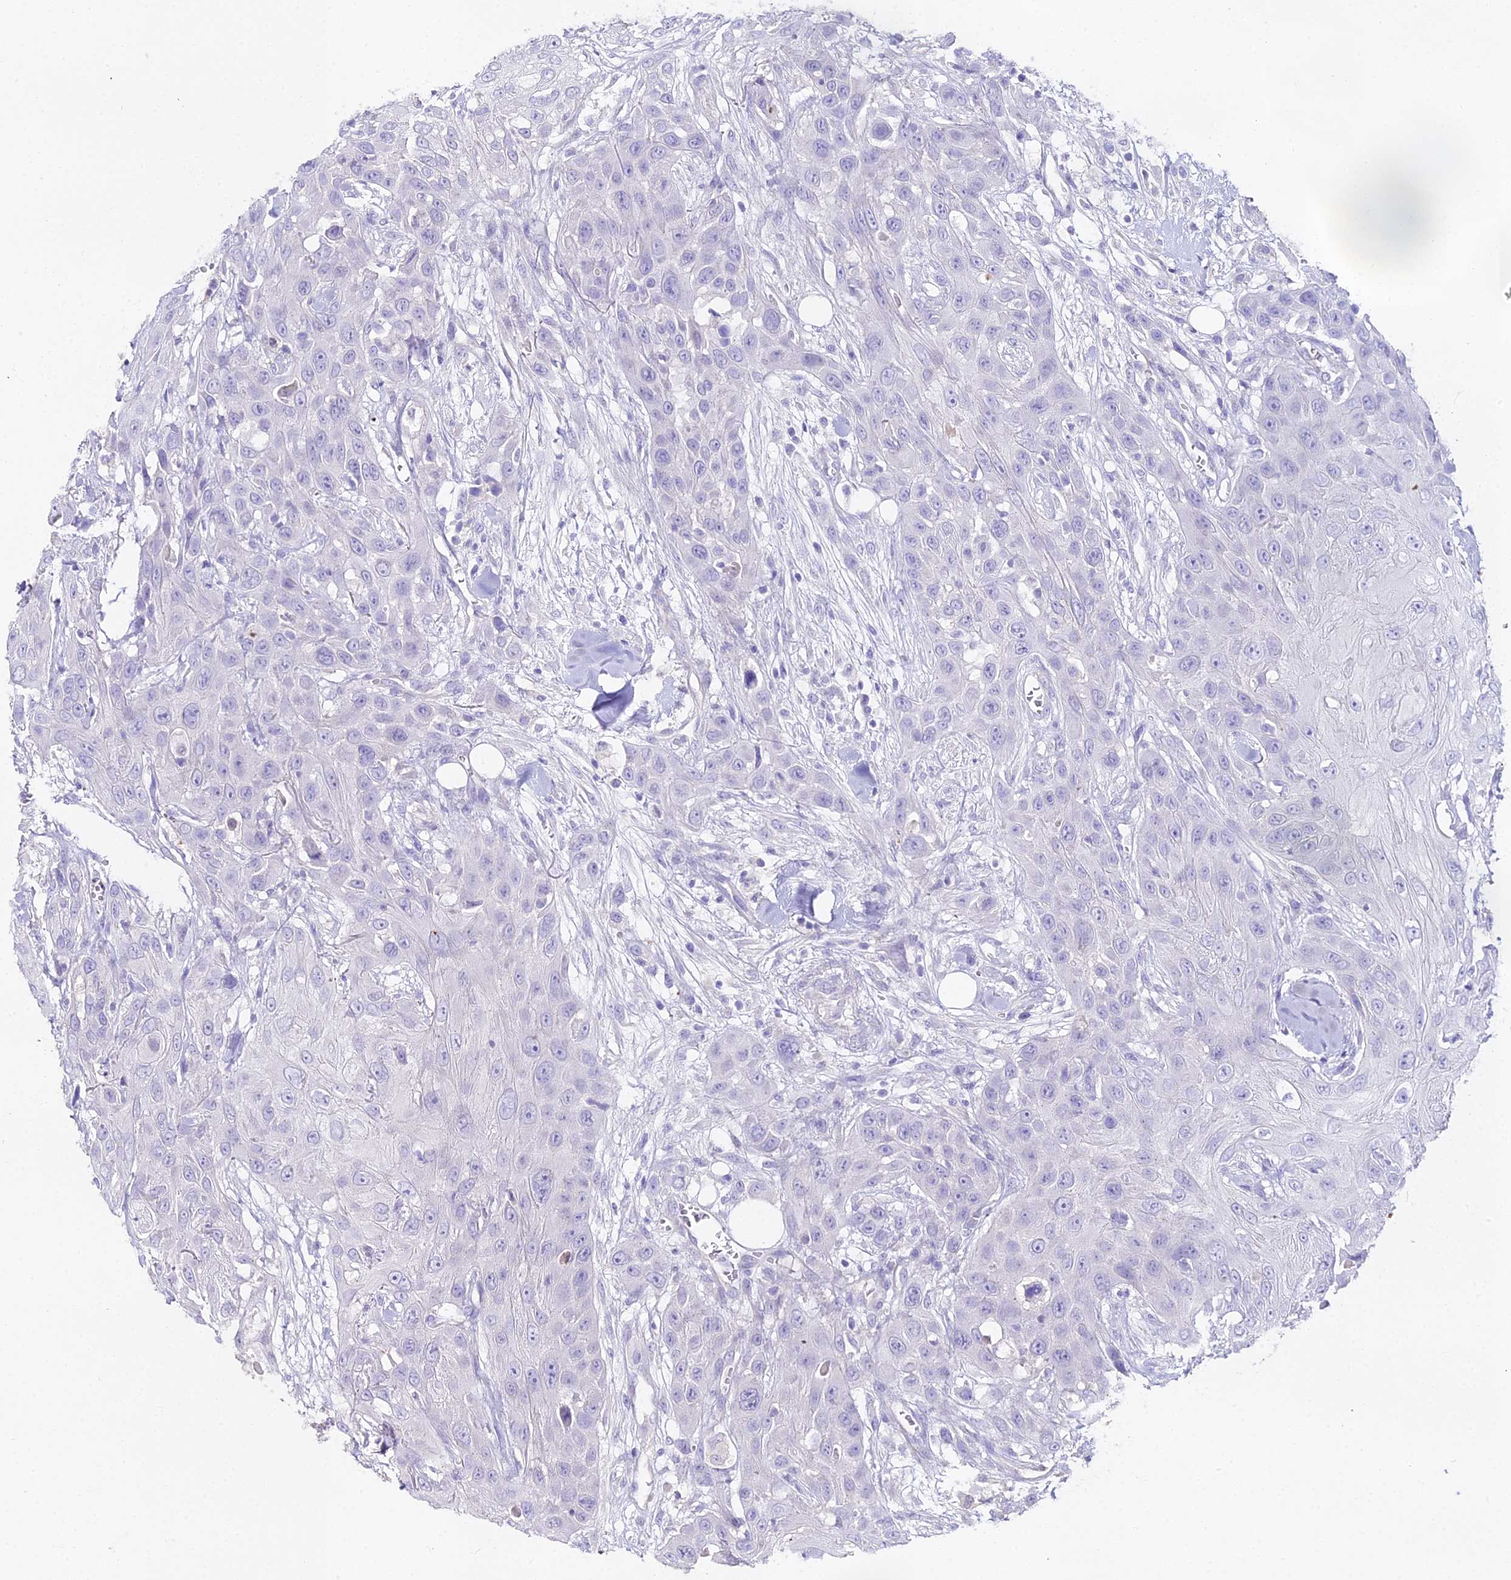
{"staining": {"intensity": "negative", "quantity": "none", "location": "none"}, "tissue": "head and neck cancer", "cell_type": "Tumor cells", "image_type": "cancer", "snomed": [{"axis": "morphology", "description": "Squamous cell carcinoma, NOS"}, {"axis": "topography", "description": "Head-Neck"}], "caption": "Image shows no protein staining in tumor cells of head and neck cancer tissue.", "gene": "GLYAT", "patient": {"sex": "male", "age": 81}}